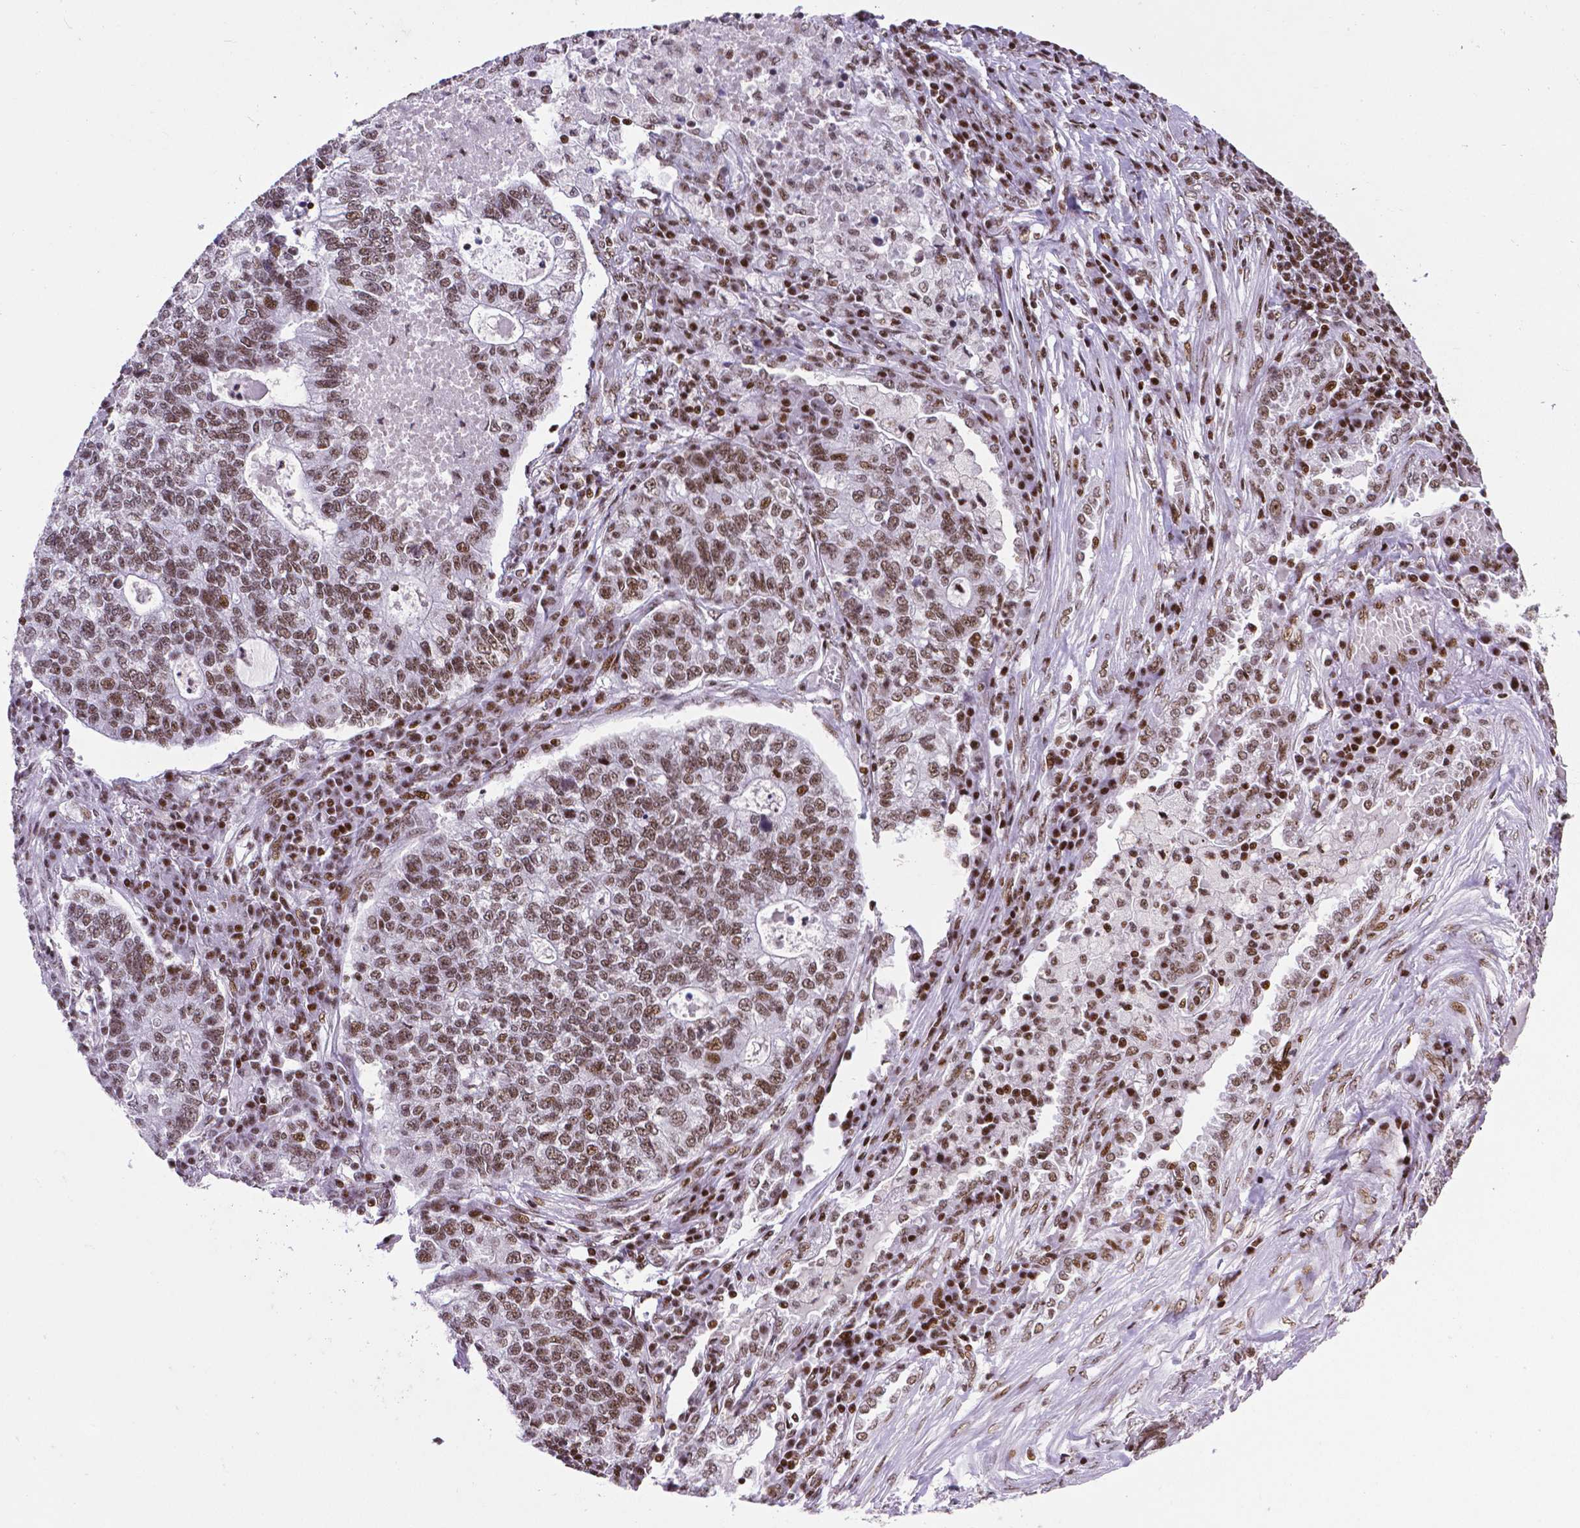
{"staining": {"intensity": "moderate", "quantity": ">75%", "location": "nuclear"}, "tissue": "lung cancer", "cell_type": "Tumor cells", "image_type": "cancer", "snomed": [{"axis": "morphology", "description": "Adenocarcinoma, NOS"}, {"axis": "topography", "description": "Lung"}], "caption": "DAB immunohistochemical staining of human lung adenocarcinoma exhibits moderate nuclear protein staining in about >75% of tumor cells.", "gene": "CTCF", "patient": {"sex": "male", "age": 57}}